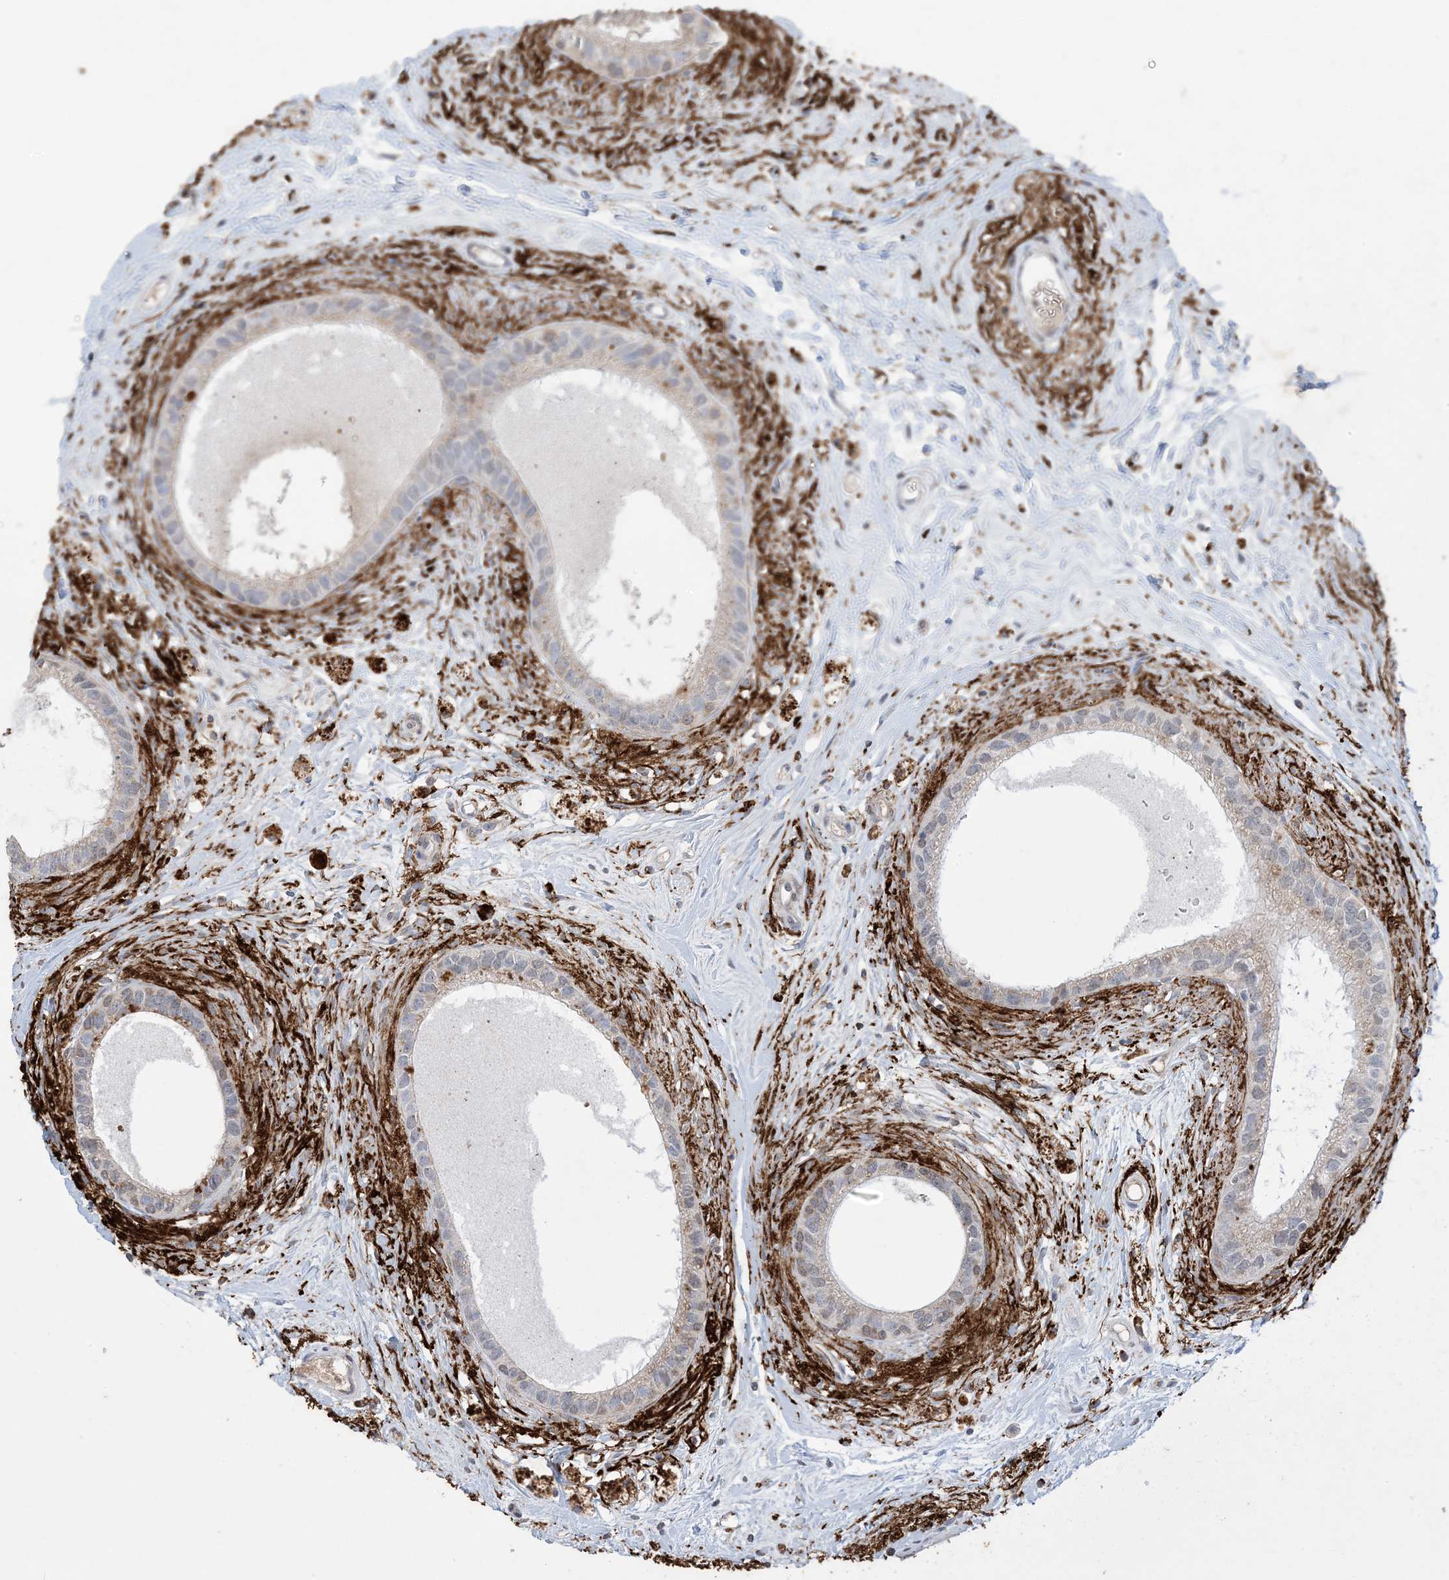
{"staining": {"intensity": "weak", "quantity": "25%-75%", "location": "cytoplasmic/membranous"}, "tissue": "epididymis", "cell_type": "Glandular cells", "image_type": "normal", "snomed": [{"axis": "morphology", "description": "Normal tissue, NOS"}, {"axis": "topography", "description": "Epididymis"}], "caption": "The micrograph displays staining of unremarkable epididymis, revealing weak cytoplasmic/membranous protein positivity (brown color) within glandular cells.", "gene": "XRN1", "patient": {"sex": "male", "age": 80}}